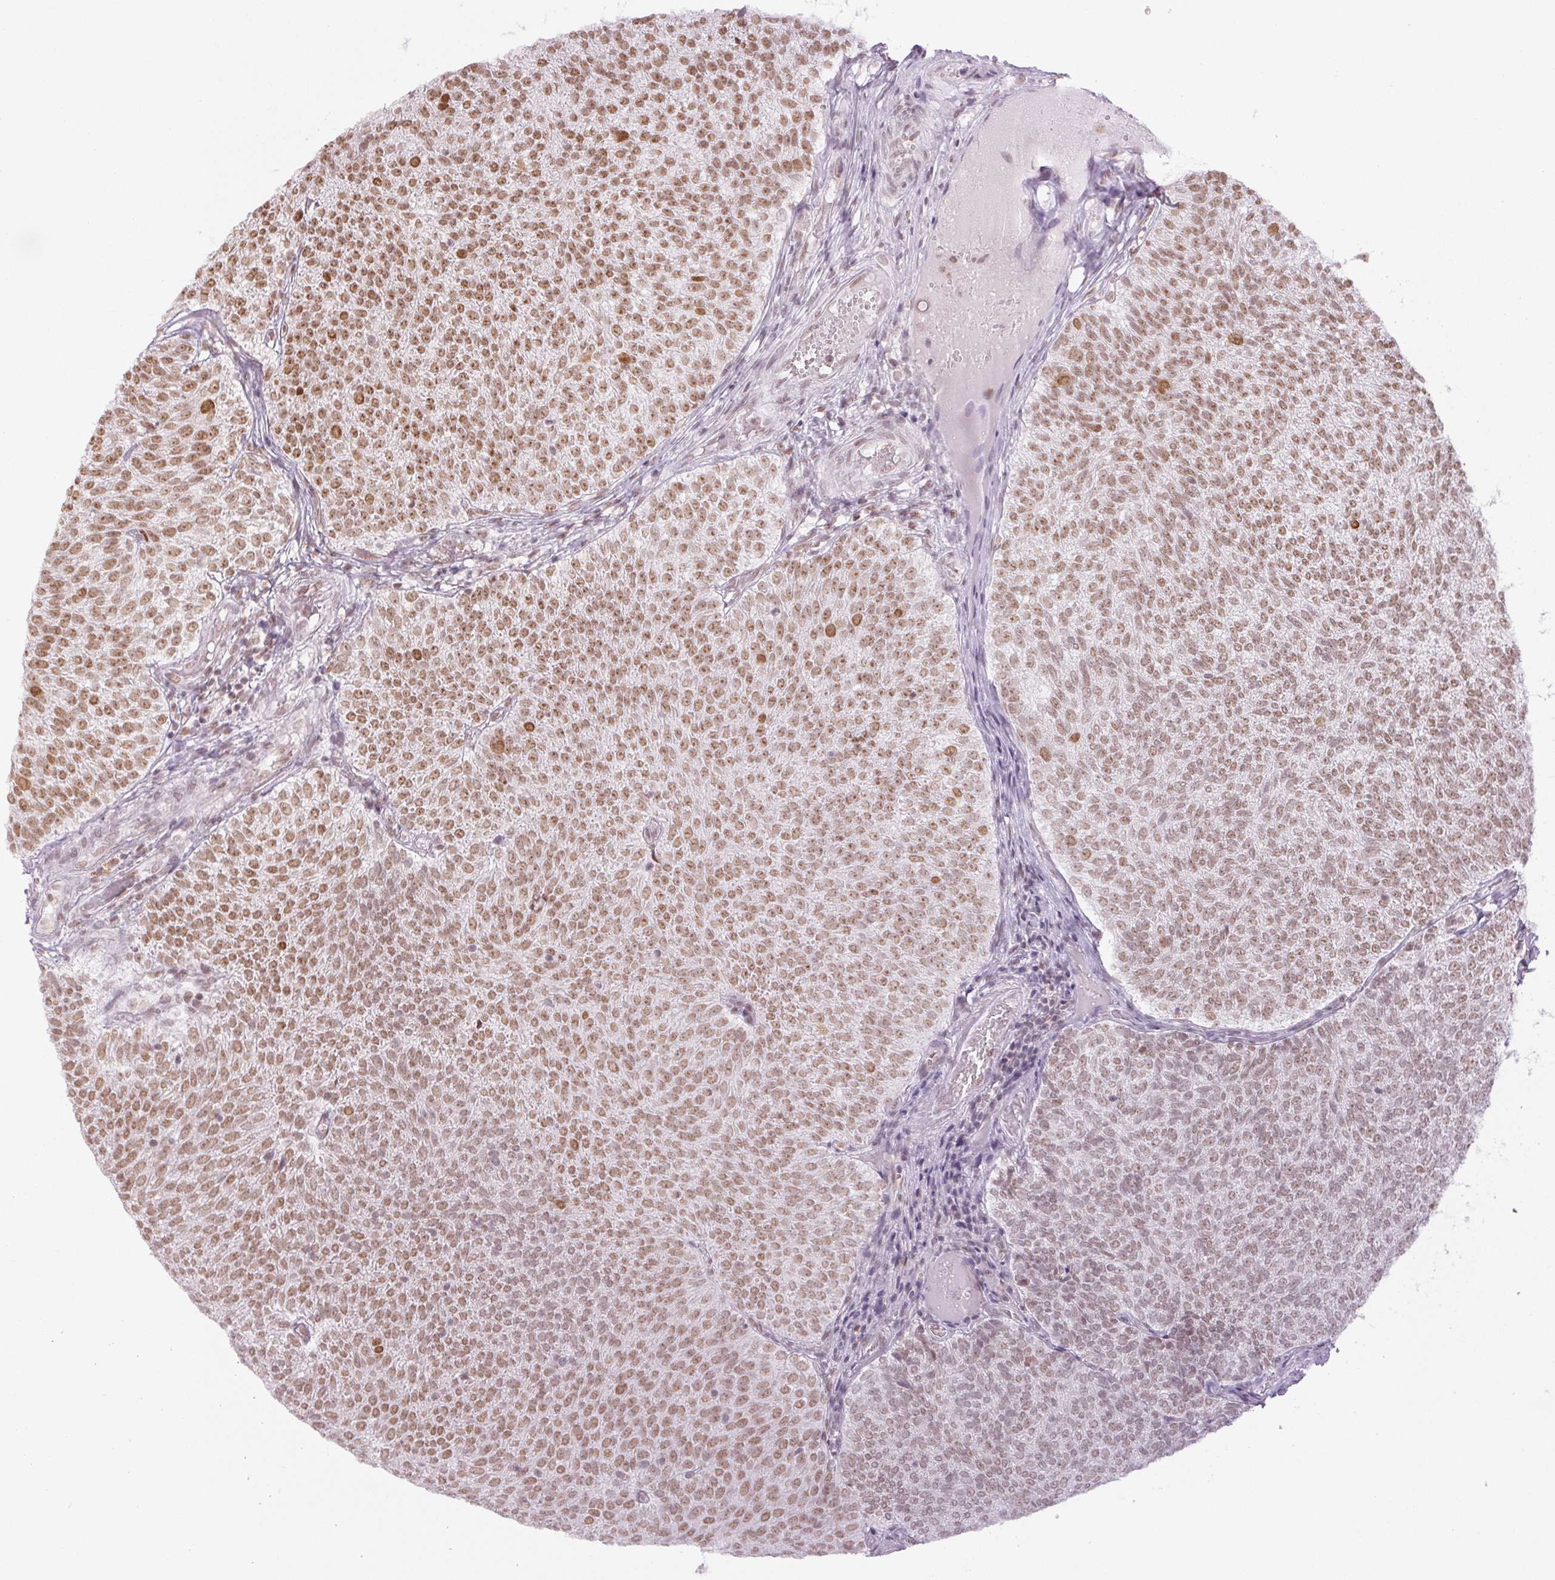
{"staining": {"intensity": "moderate", "quantity": ">75%", "location": "nuclear"}, "tissue": "urothelial cancer", "cell_type": "Tumor cells", "image_type": "cancer", "snomed": [{"axis": "morphology", "description": "Urothelial carcinoma, Low grade"}, {"axis": "topography", "description": "Urinary bladder"}], "caption": "Urothelial cancer was stained to show a protein in brown. There is medium levels of moderate nuclear expression in about >75% of tumor cells.", "gene": "SMIM6", "patient": {"sex": "male", "age": 77}}